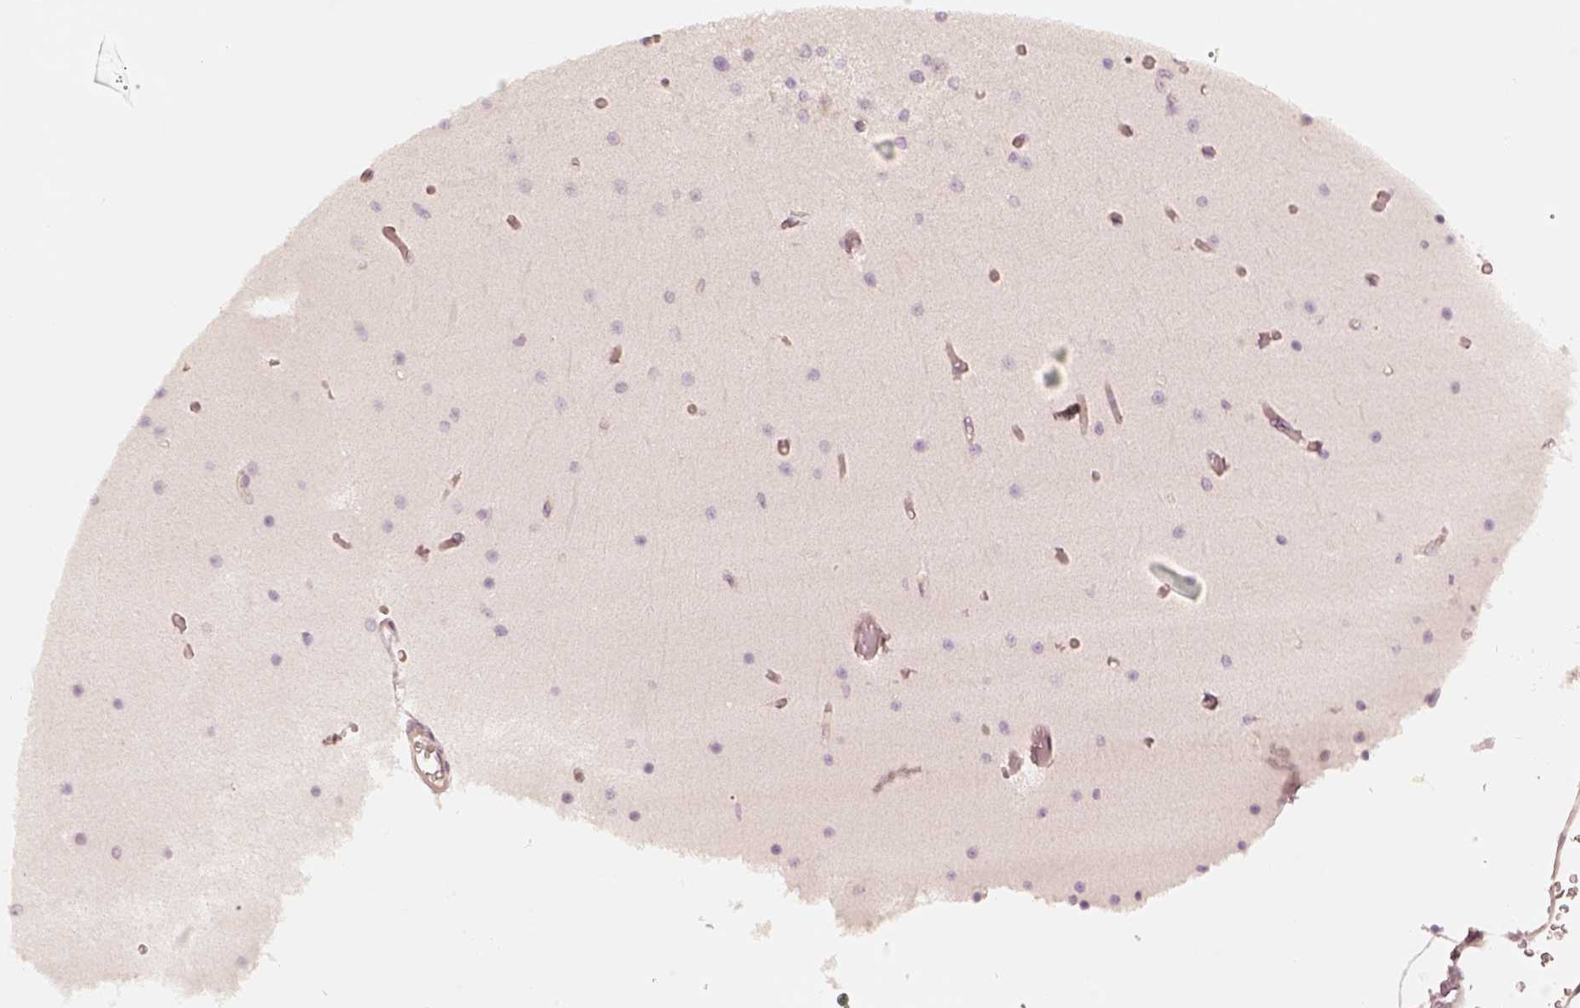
{"staining": {"intensity": "weak", "quantity": "<25%", "location": "cytoplasmic/membranous"}, "tissue": "cerebellum", "cell_type": "Cells in granular layer", "image_type": "normal", "snomed": [{"axis": "morphology", "description": "Normal tissue, NOS"}, {"axis": "topography", "description": "Cerebellum"}], "caption": "Cells in granular layer are negative for brown protein staining in benign cerebellum. (DAB immunohistochemistry visualized using brightfield microscopy, high magnification).", "gene": "GORASP2", "patient": {"sex": "female", "age": 28}}